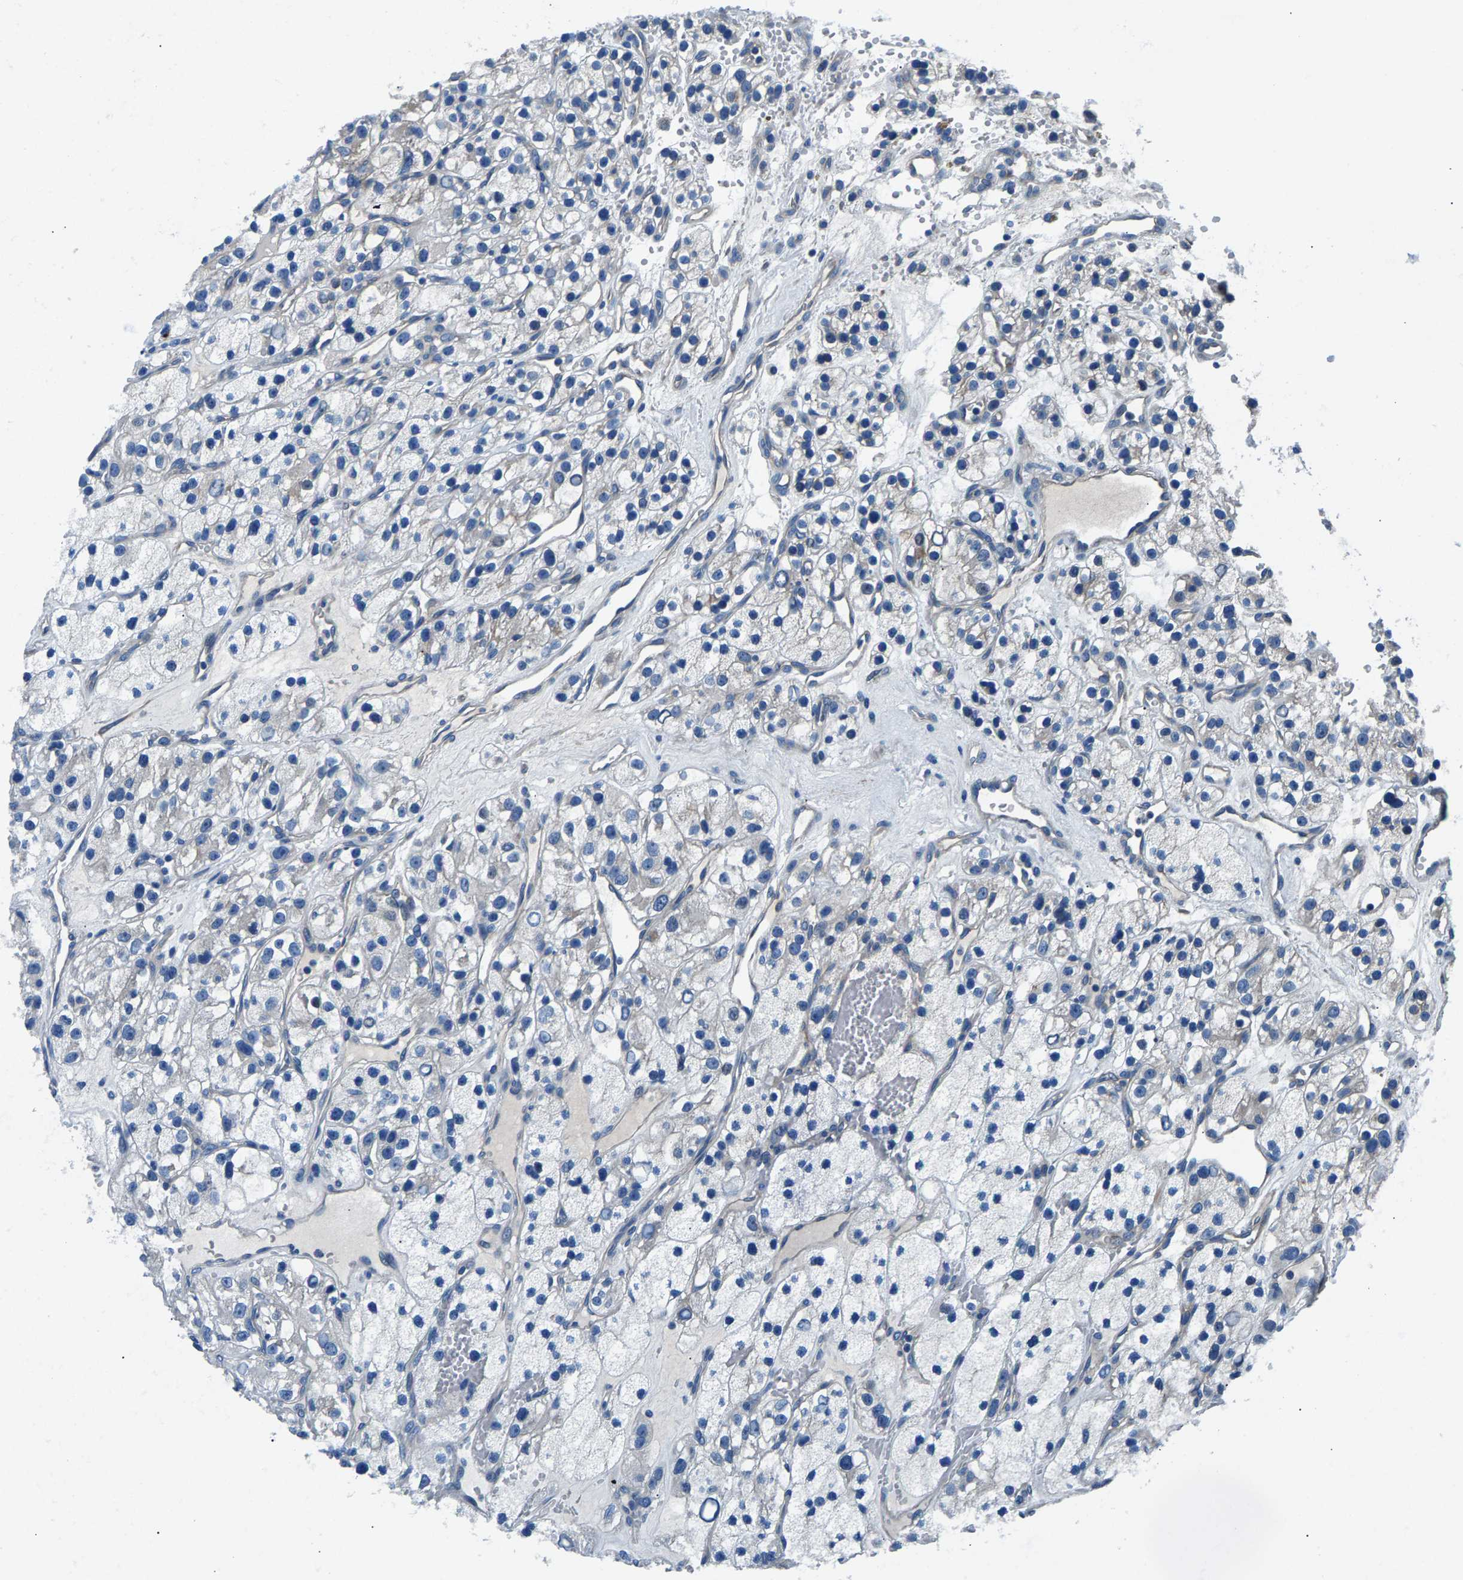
{"staining": {"intensity": "negative", "quantity": "none", "location": "none"}, "tissue": "renal cancer", "cell_type": "Tumor cells", "image_type": "cancer", "snomed": [{"axis": "morphology", "description": "Adenocarcinoma, NOS"}, {"axis": "topography", "description": "Kidney"}], "caption": "Tumor cells show no significant protein positivity in renal adenocarcinoma.", "gene": "CDRT4", "patient": {"sex": "female", "age": 57}}